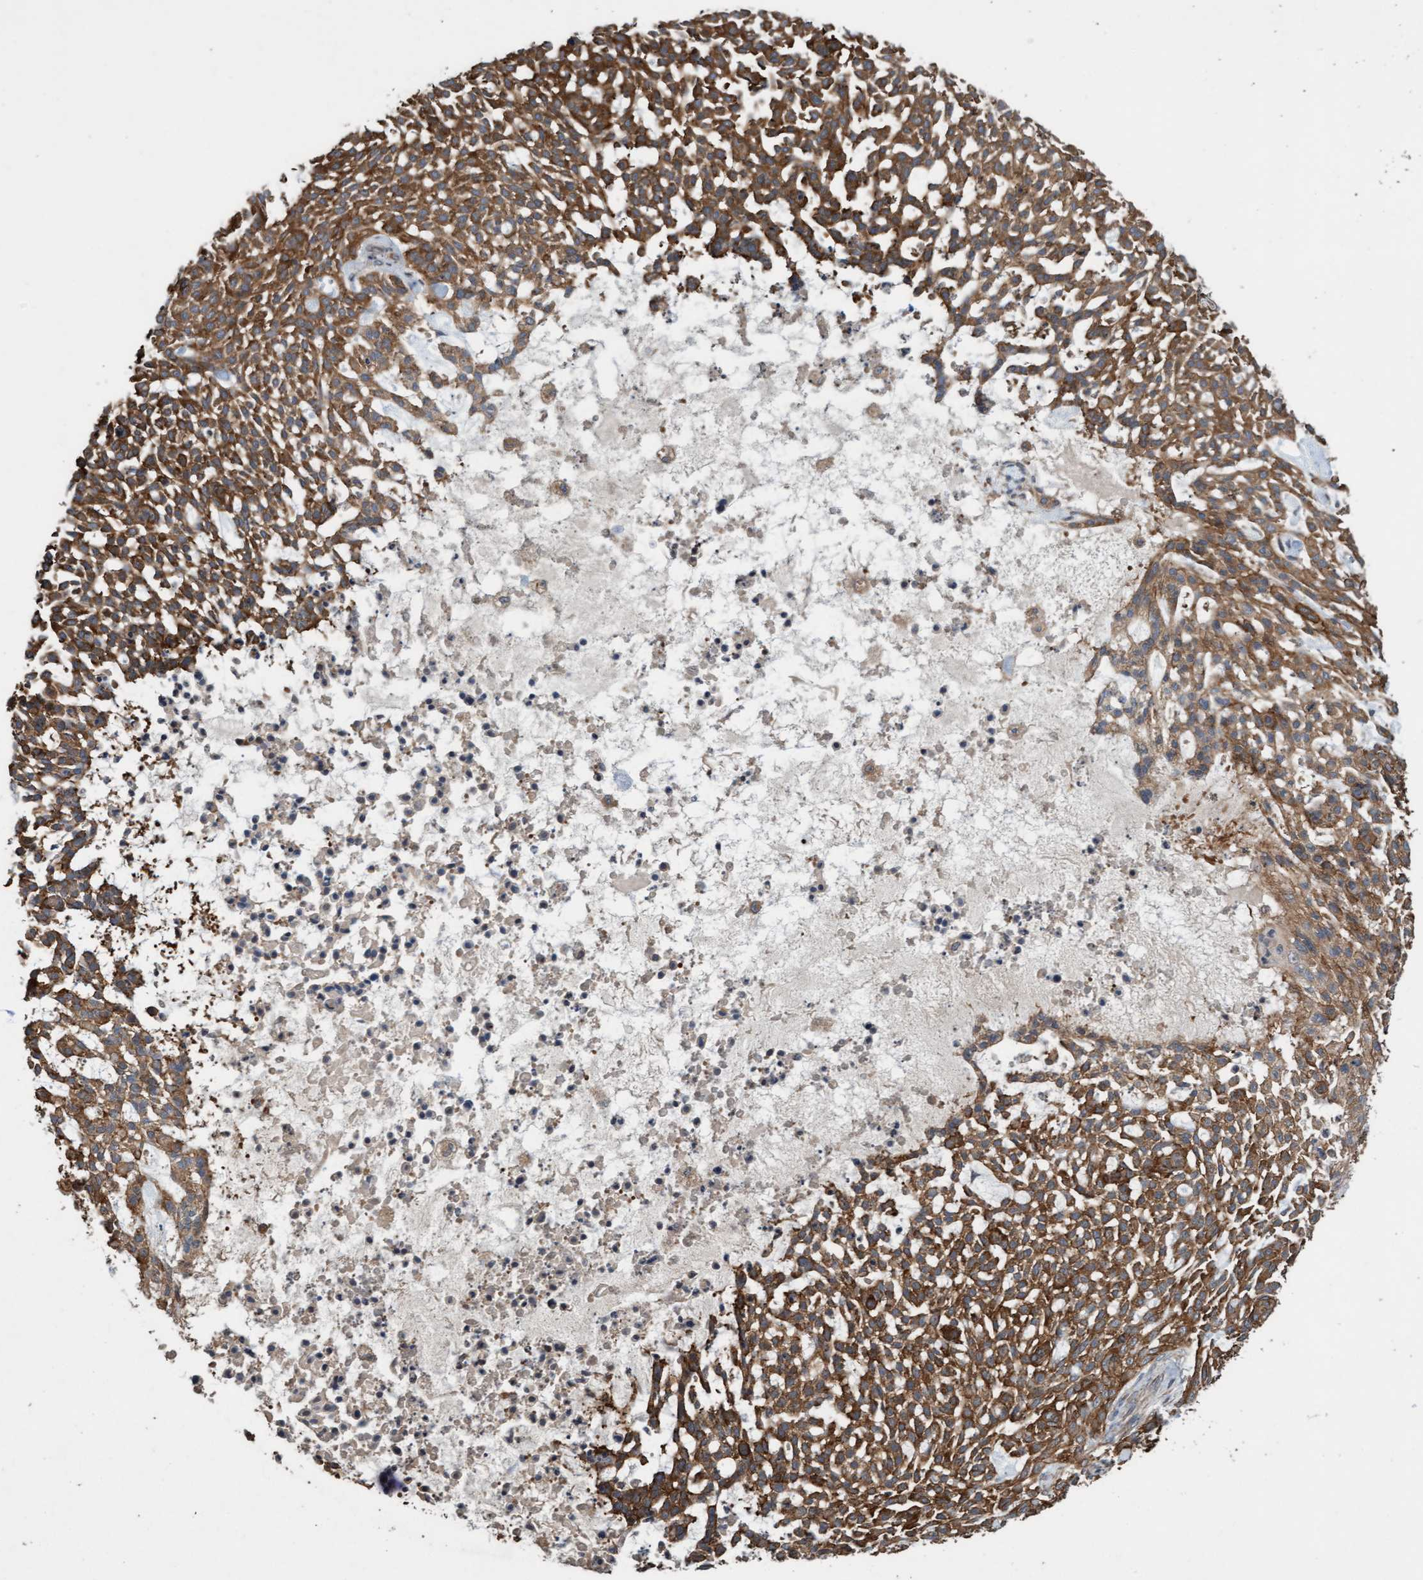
{"staining": {"intensity": "strong", "quantity": ">75%", "location": "cytoplasmic/membranous"}, "tissue": "skin cancer", "cell_type": "Tumor cells", "image_type": "cancer", "snomed": [{"axis": "morphology", "description": "Basal cell carcinoma"}, {"axis": "topography", "description": "Skin"}], "caption": "Tumor cells demonstrate high levels of strong cytoplasmic/membranous positivity in approximately >75% of cells in basal cell carcinoma (skin).", "gene": "CDC42EP4", "patient": {"sex": "female", "age": 64}}